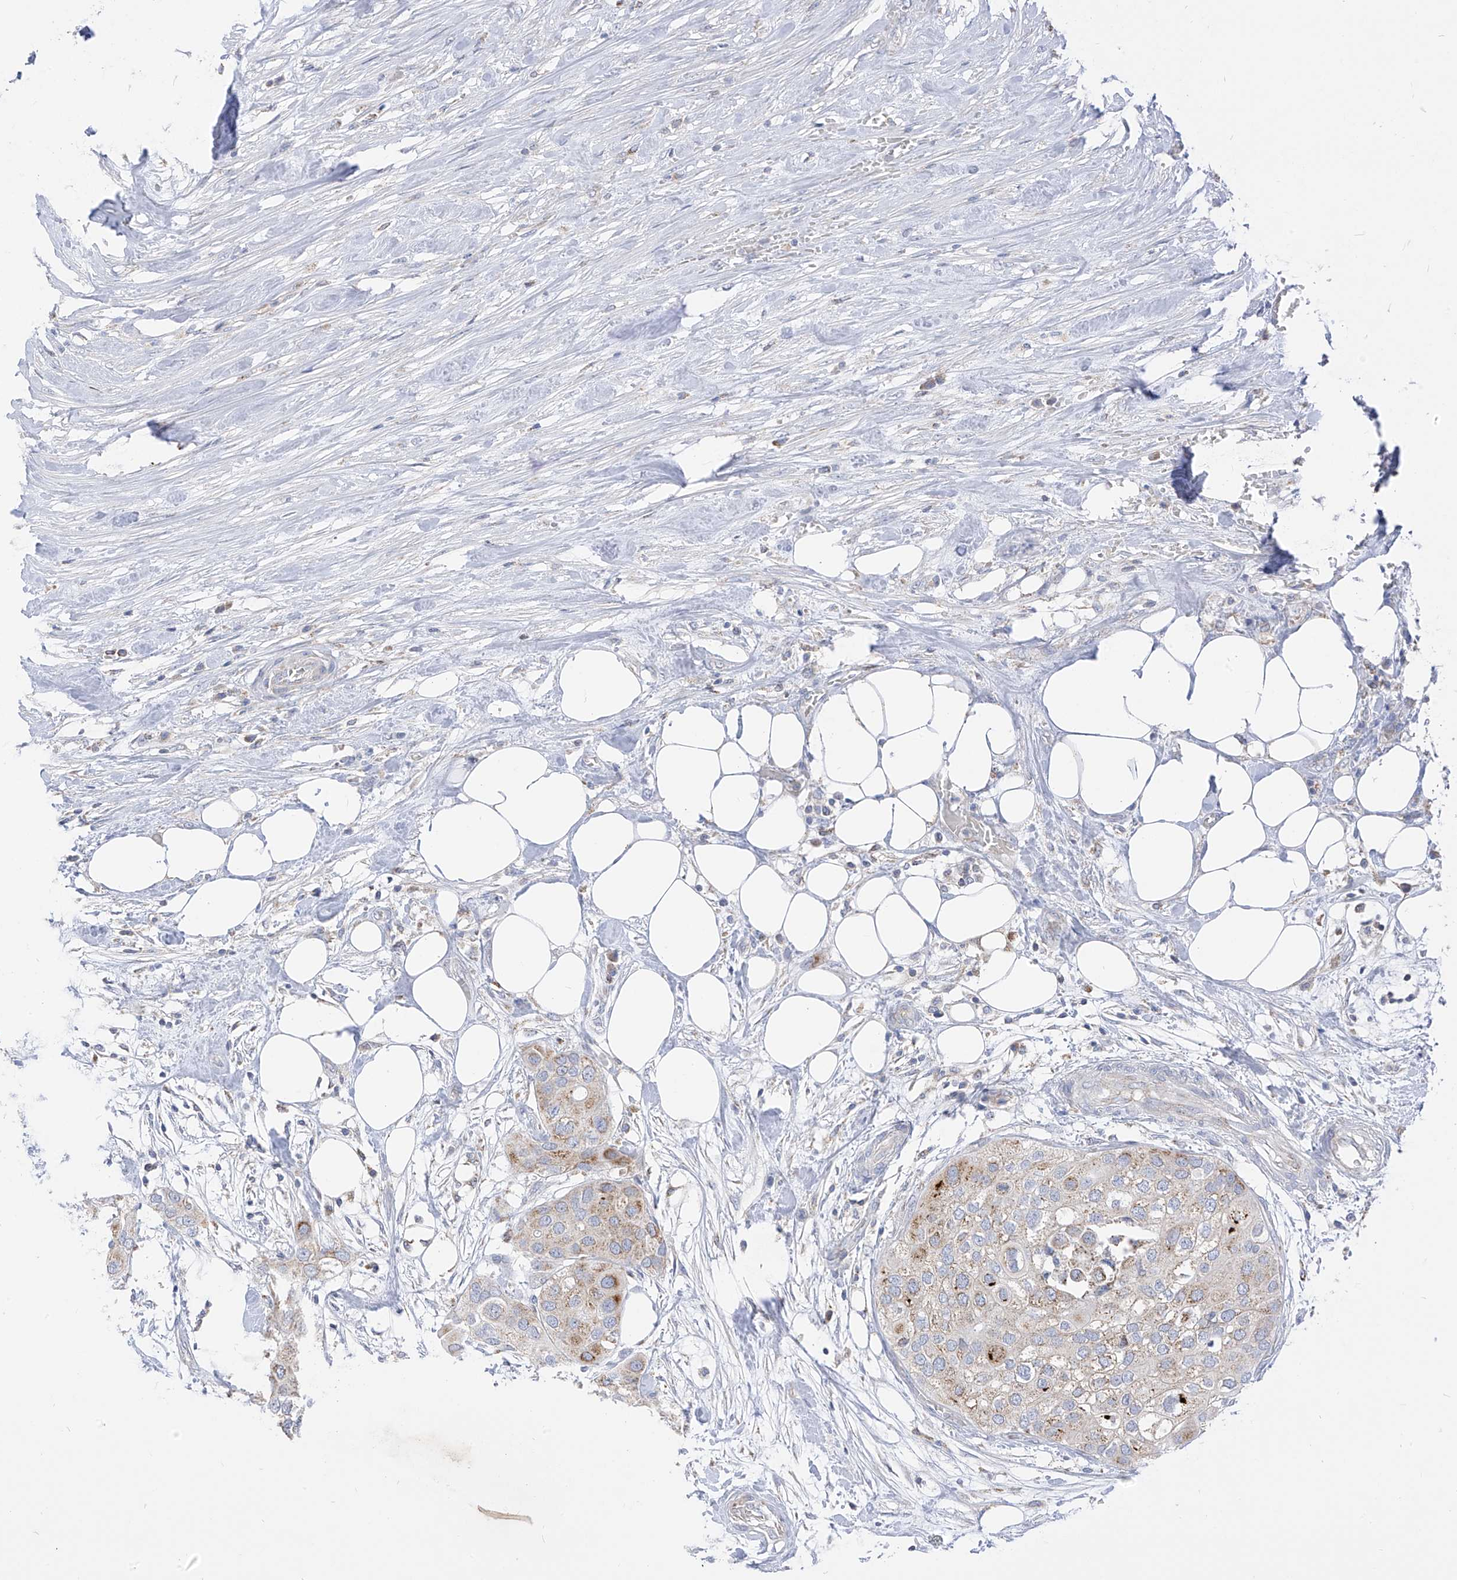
{"staining": {"intensity": "weak", "quantity": "<25%", "location": "cytoplasmic/membranous"}, "tissue": "urothelial cancer", "cell_type": "Tumor cells", "image_type": "cancer", "snomed": [{"axis": "morphology", "description": "Urothelial carcinoma, High grade"}, {"axis": "topography", "description": "Urinary bladder"}], "caption": "DAB (3,3'-diaminobenzidine) immunohistochemical staining of urothelial carcinoma (high-grade) reveals no significant positivity in tumor cells. Nuclei are stained in blue.", "gene": "RASA2", "patient": {"sex": "male", "age": 64}}